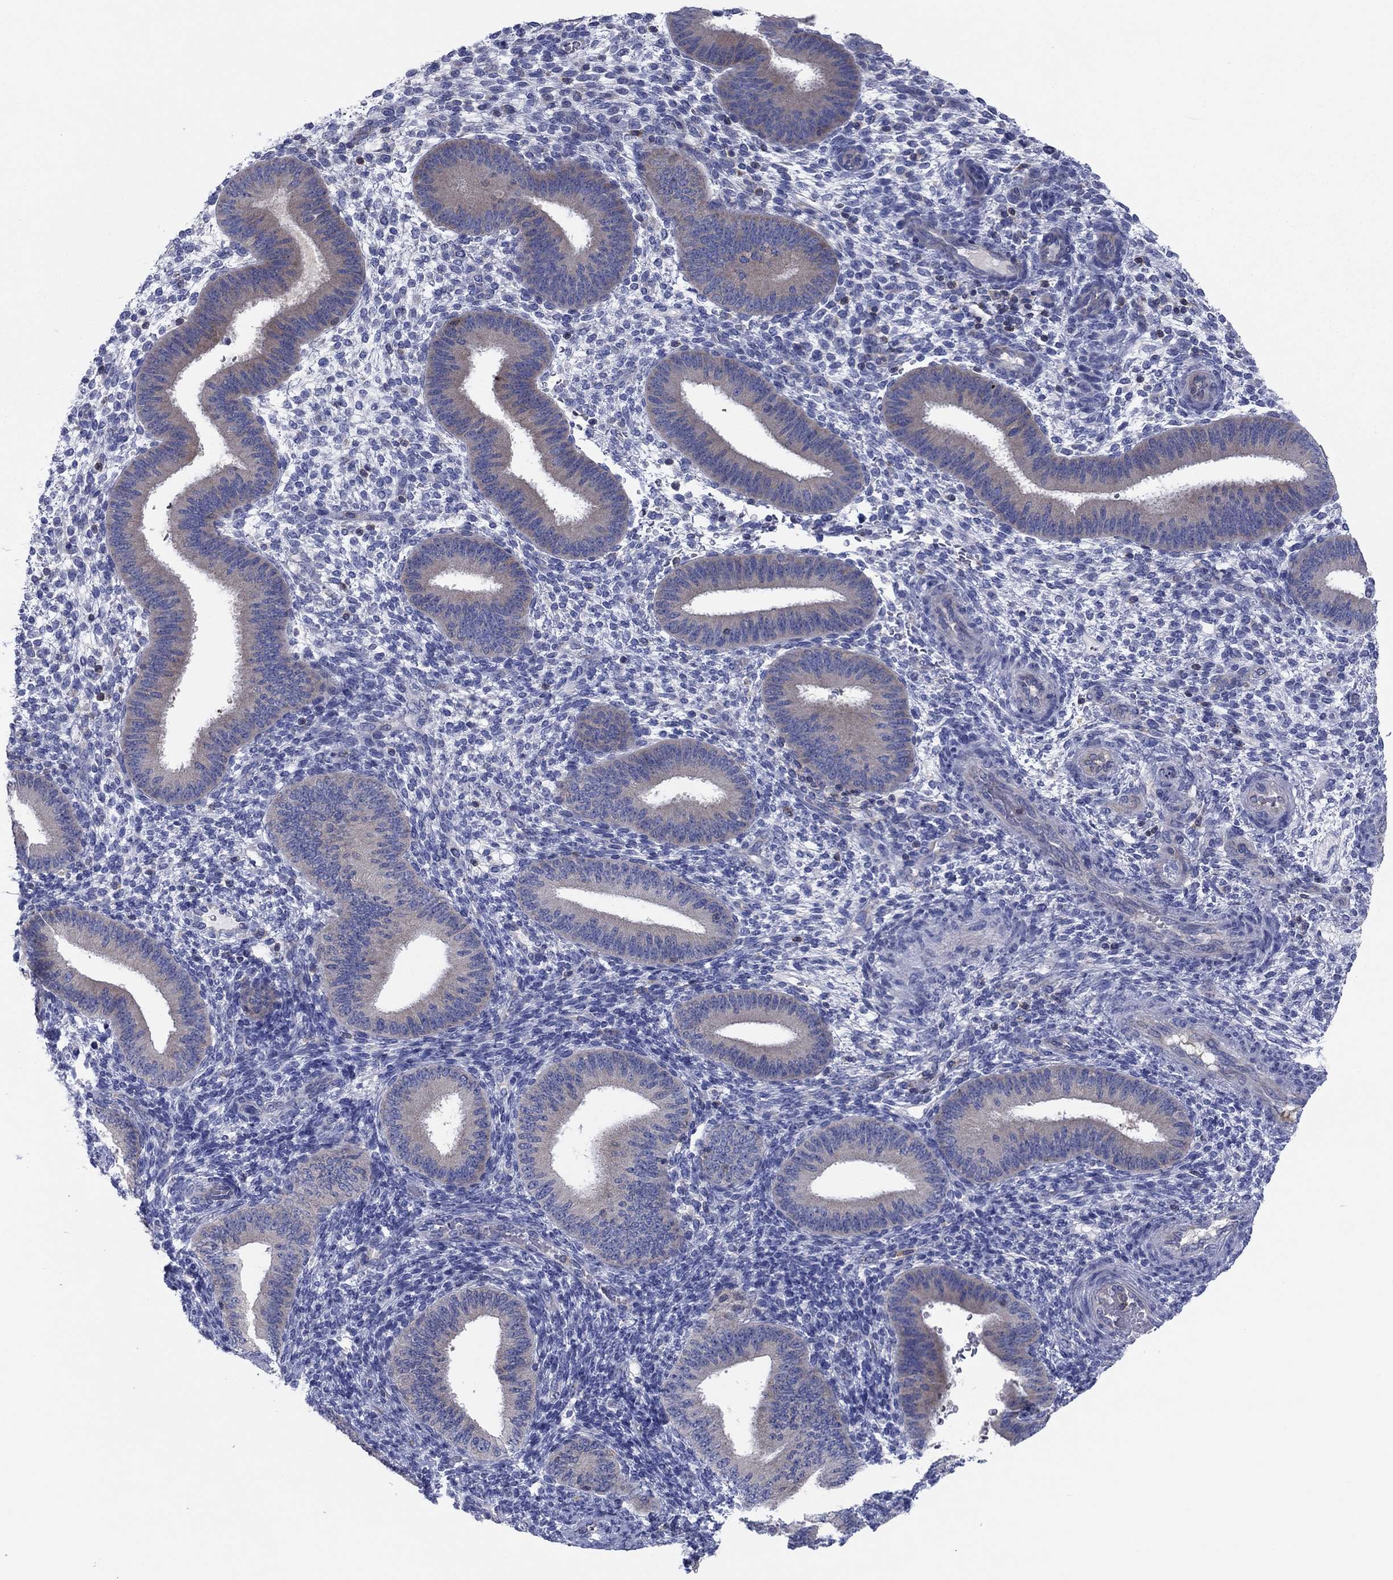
{"staining": {"intensity": "negative", "quantity": "none", "location": "none"}, "tissue": "endometrium", "cell_type": "Cells in endometrial stroma", "image_type": "normal", "snomed": [{"axis": "morphology", "description": "Normal tissue, NOS"}, {"axis": "topography", "description": "Endometrium"}], "caption": "The photomicrograph exhibits no staining of cells in endometrial stroma in benign endometrium.", "gene": "PVR", "patient": {"sex": "female", "age": 39}}